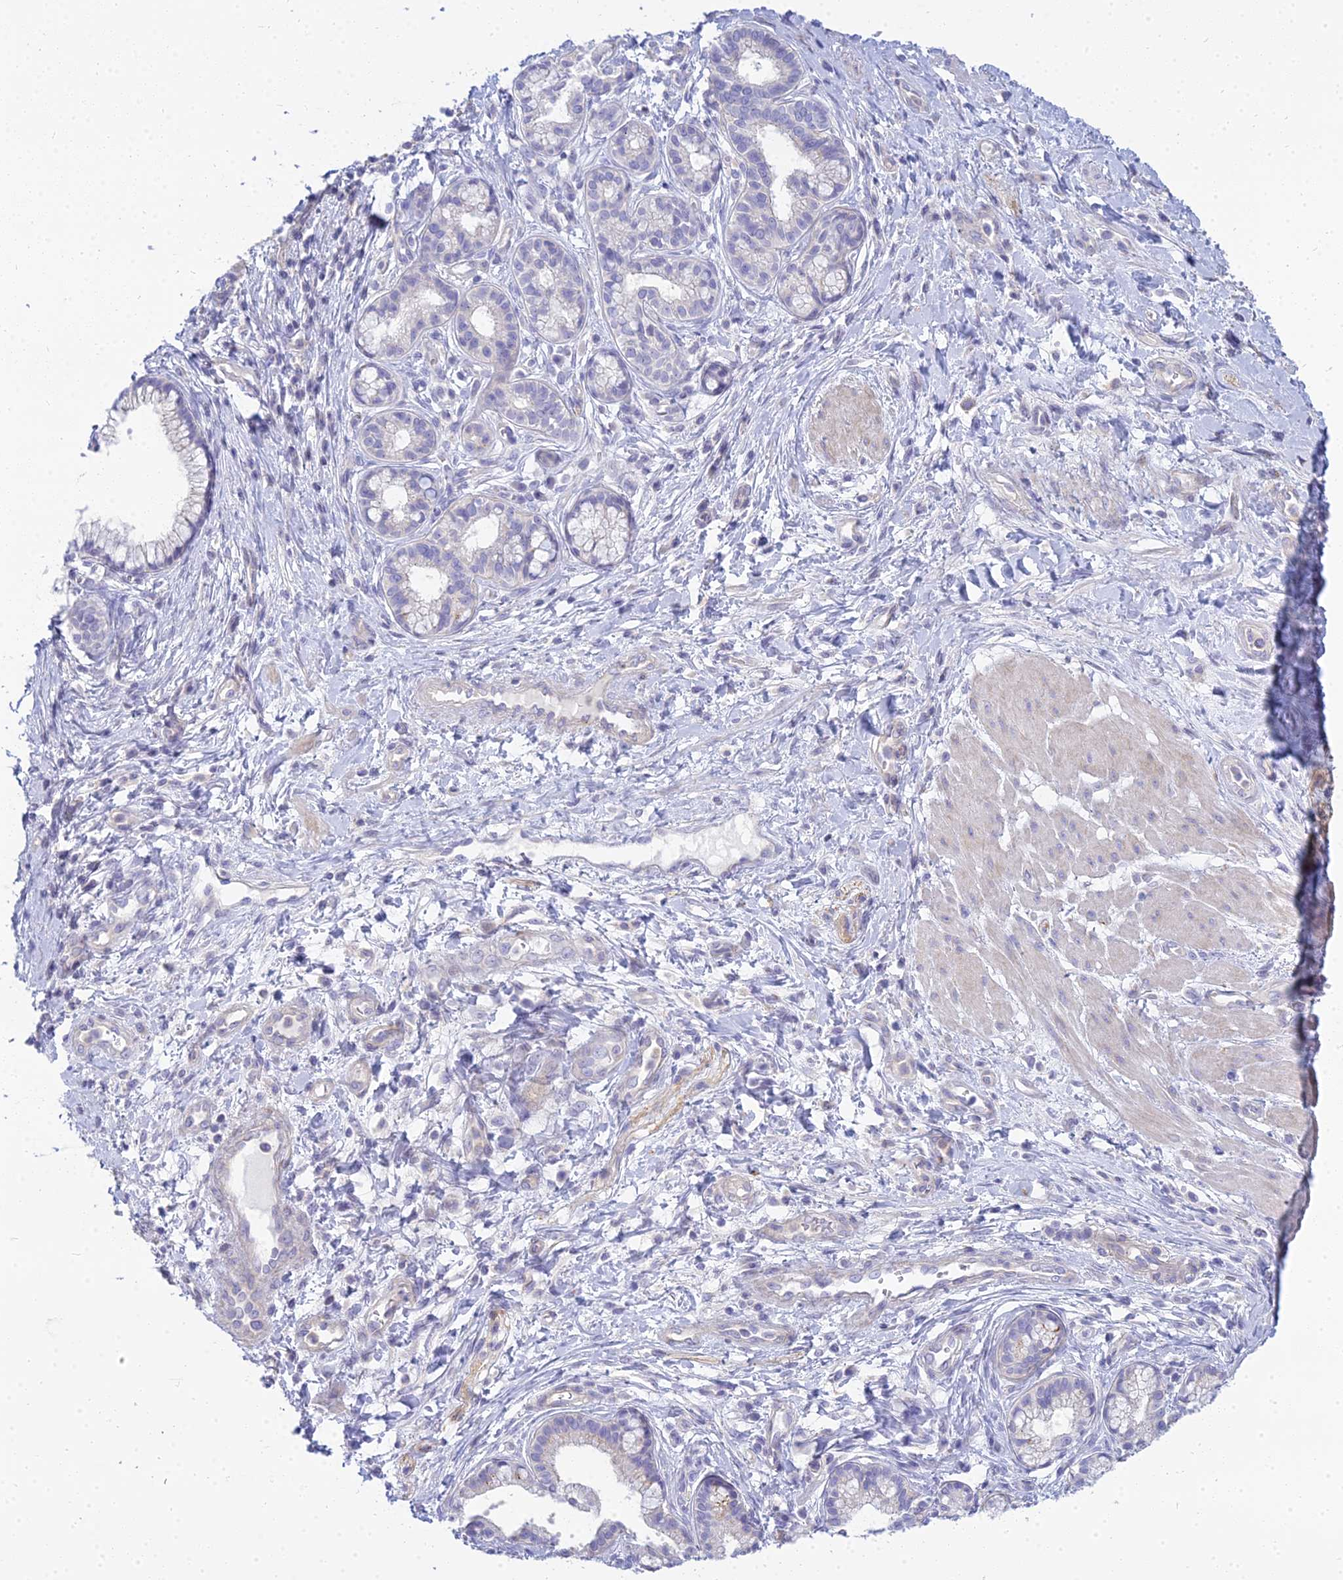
{"staining": {"intensity": "weak", "quantity": "<25%", "location": "cytoplasmic/membranous"}, "tissue": "pancreatic cancer", "cell_type": "Tumor cells", "image_type": "cancer", "snomed": [{"axis": "morphology", "description": "Adenocarcinoma, NOS"}, {"axis": "topography", "description": "Pancreas"}], "caption": "Pancreatic cancer (adenocarcinoma) was stained to show a protein in brown. There is no significant positivity in tumor cells.", "gene": "SMIM24", "patient": {"sex": "male", "age": 72}}